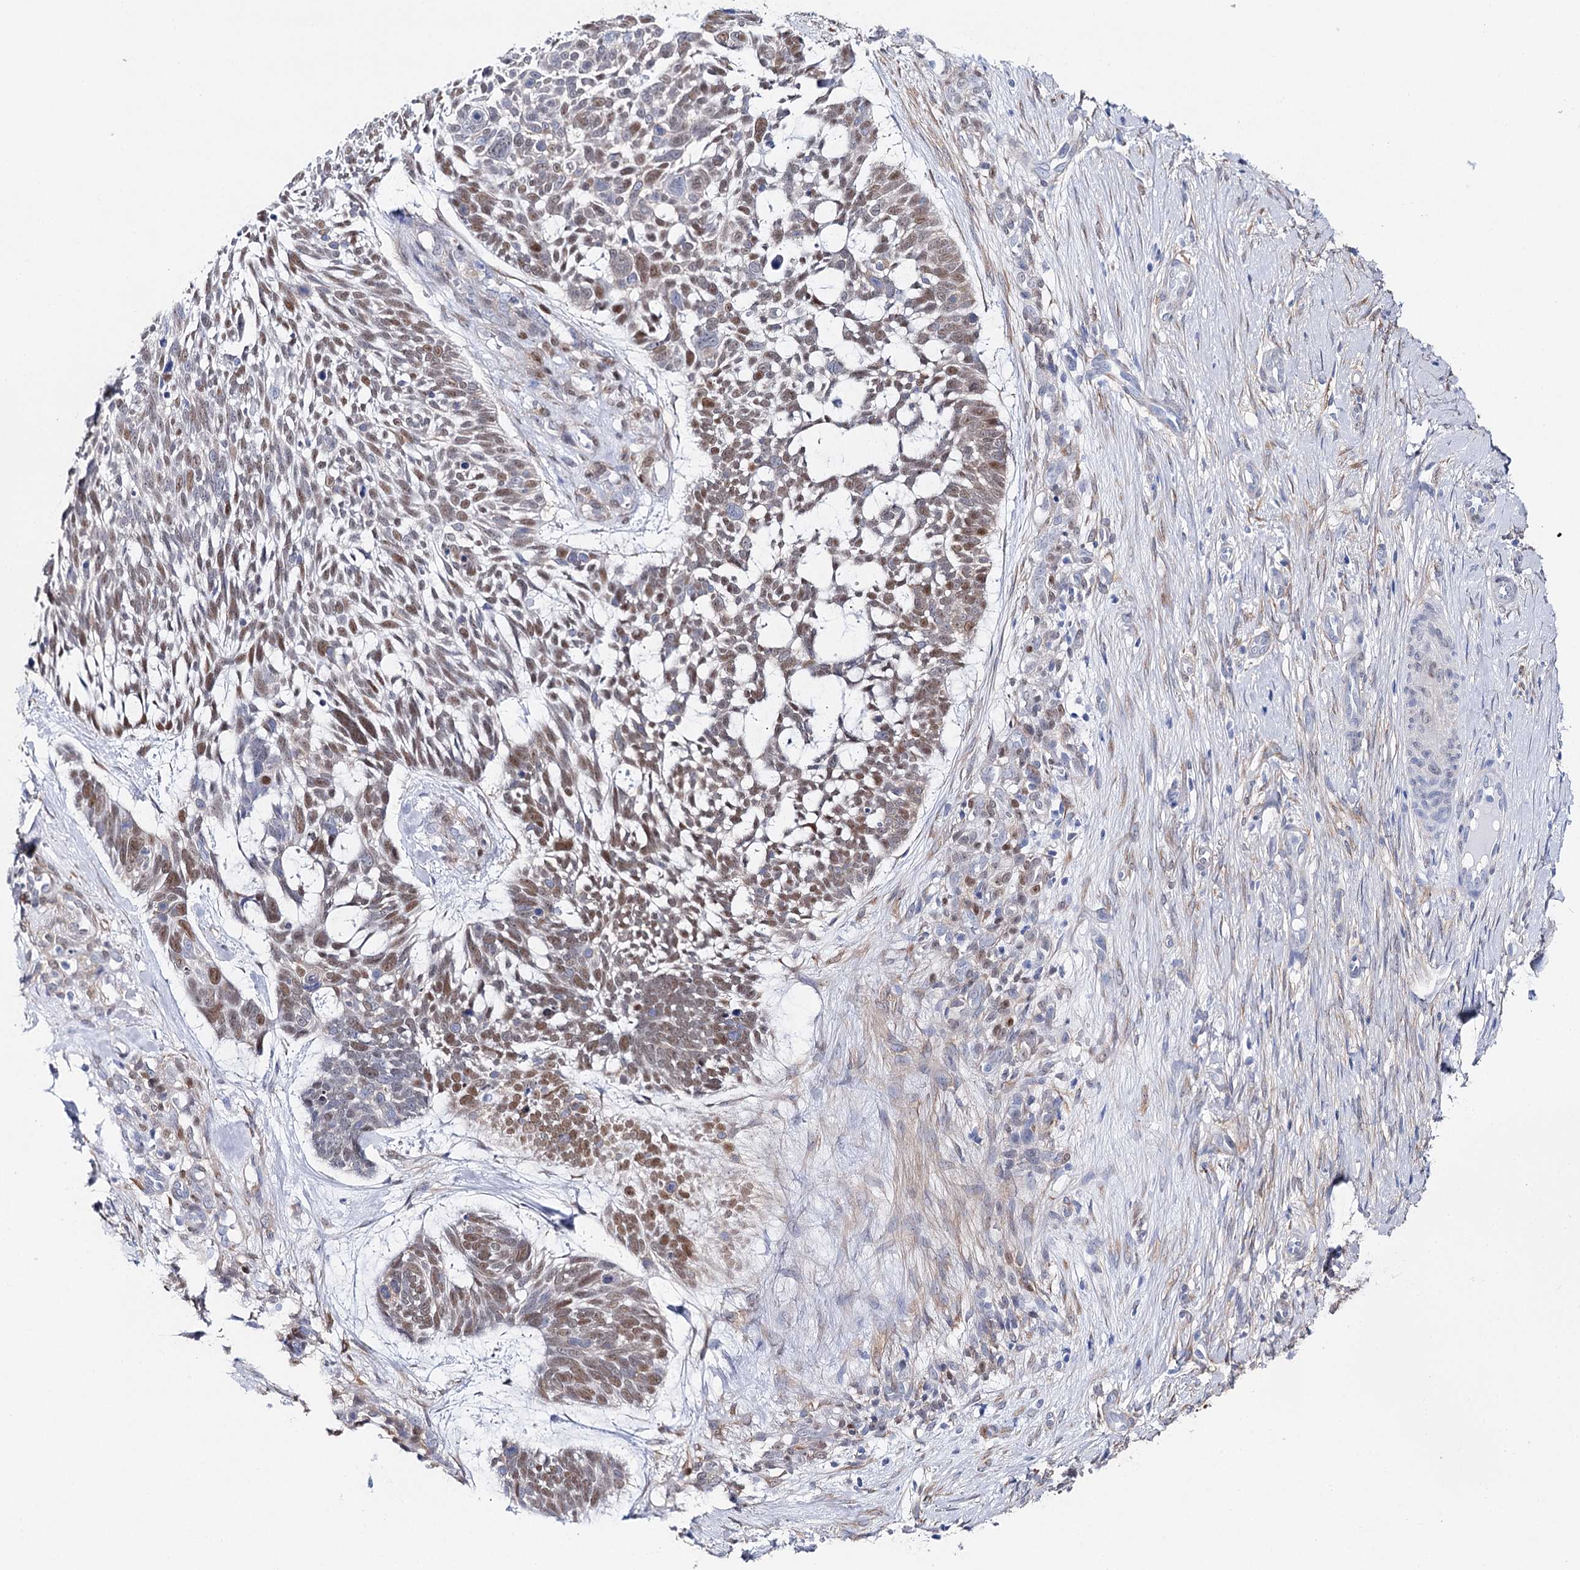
{"staining": {"intensity": "moderate", "quantity": ">75%", "location": "nuclear"}, "tissue": "skin cancer", "cell_type": "Tumor cells", "image_type": "cancer", "snomed": [{"axis": "morphology", "description": "Basal cell carcinoma"}, {"axis": "topography", "description": "Skin"}], "caption": "This micrograph displays immunohistochemistry staining of basal cell carcinoma (skin), with medium moderate nuclear staining in about >75% of tumor cells.", "gene": "UGDH", "patient": {"sex": "male", "age": 88}}